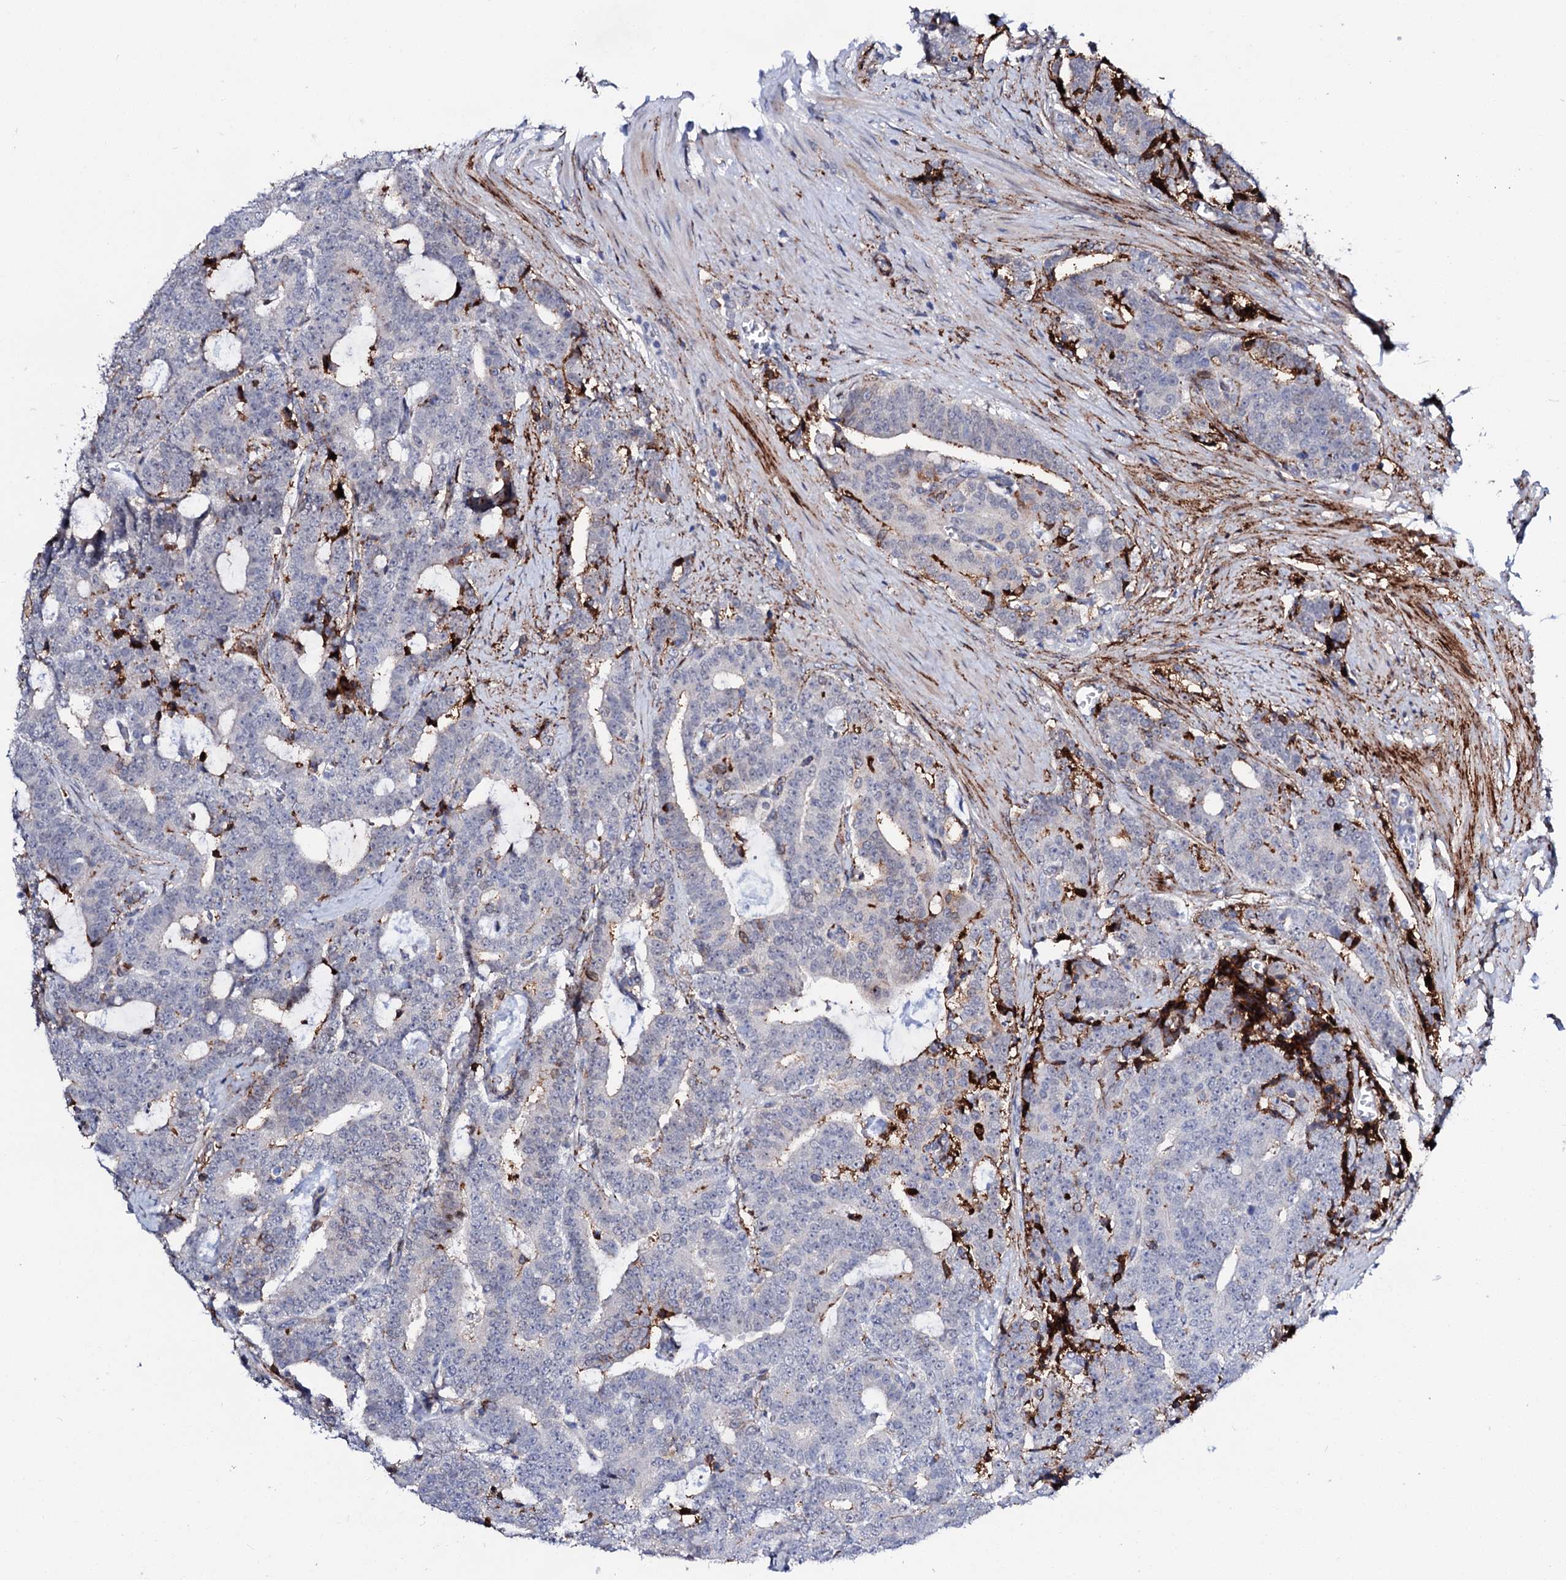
{"staining": {"intensity": "weak", "quantity": "<25%", "location": "cytoplasmic/membranous"}, "tissue": "prostate cancer", "cell_type": "Tumor cells", "image_type": "cancer", "snomed": [{"axis": "morphology", "description": "Adenocarcinoma, High grade"}, {"axis": "topography", "description": "Prostate and seminal vesicle, NOS"}], "caption": "The image reveals no significant staining in tumor cells of prostate cancer (adenocarcinoma (high-grade)).", "gene": "MED13L", "patient": {"sex": "male", "age": 67}}